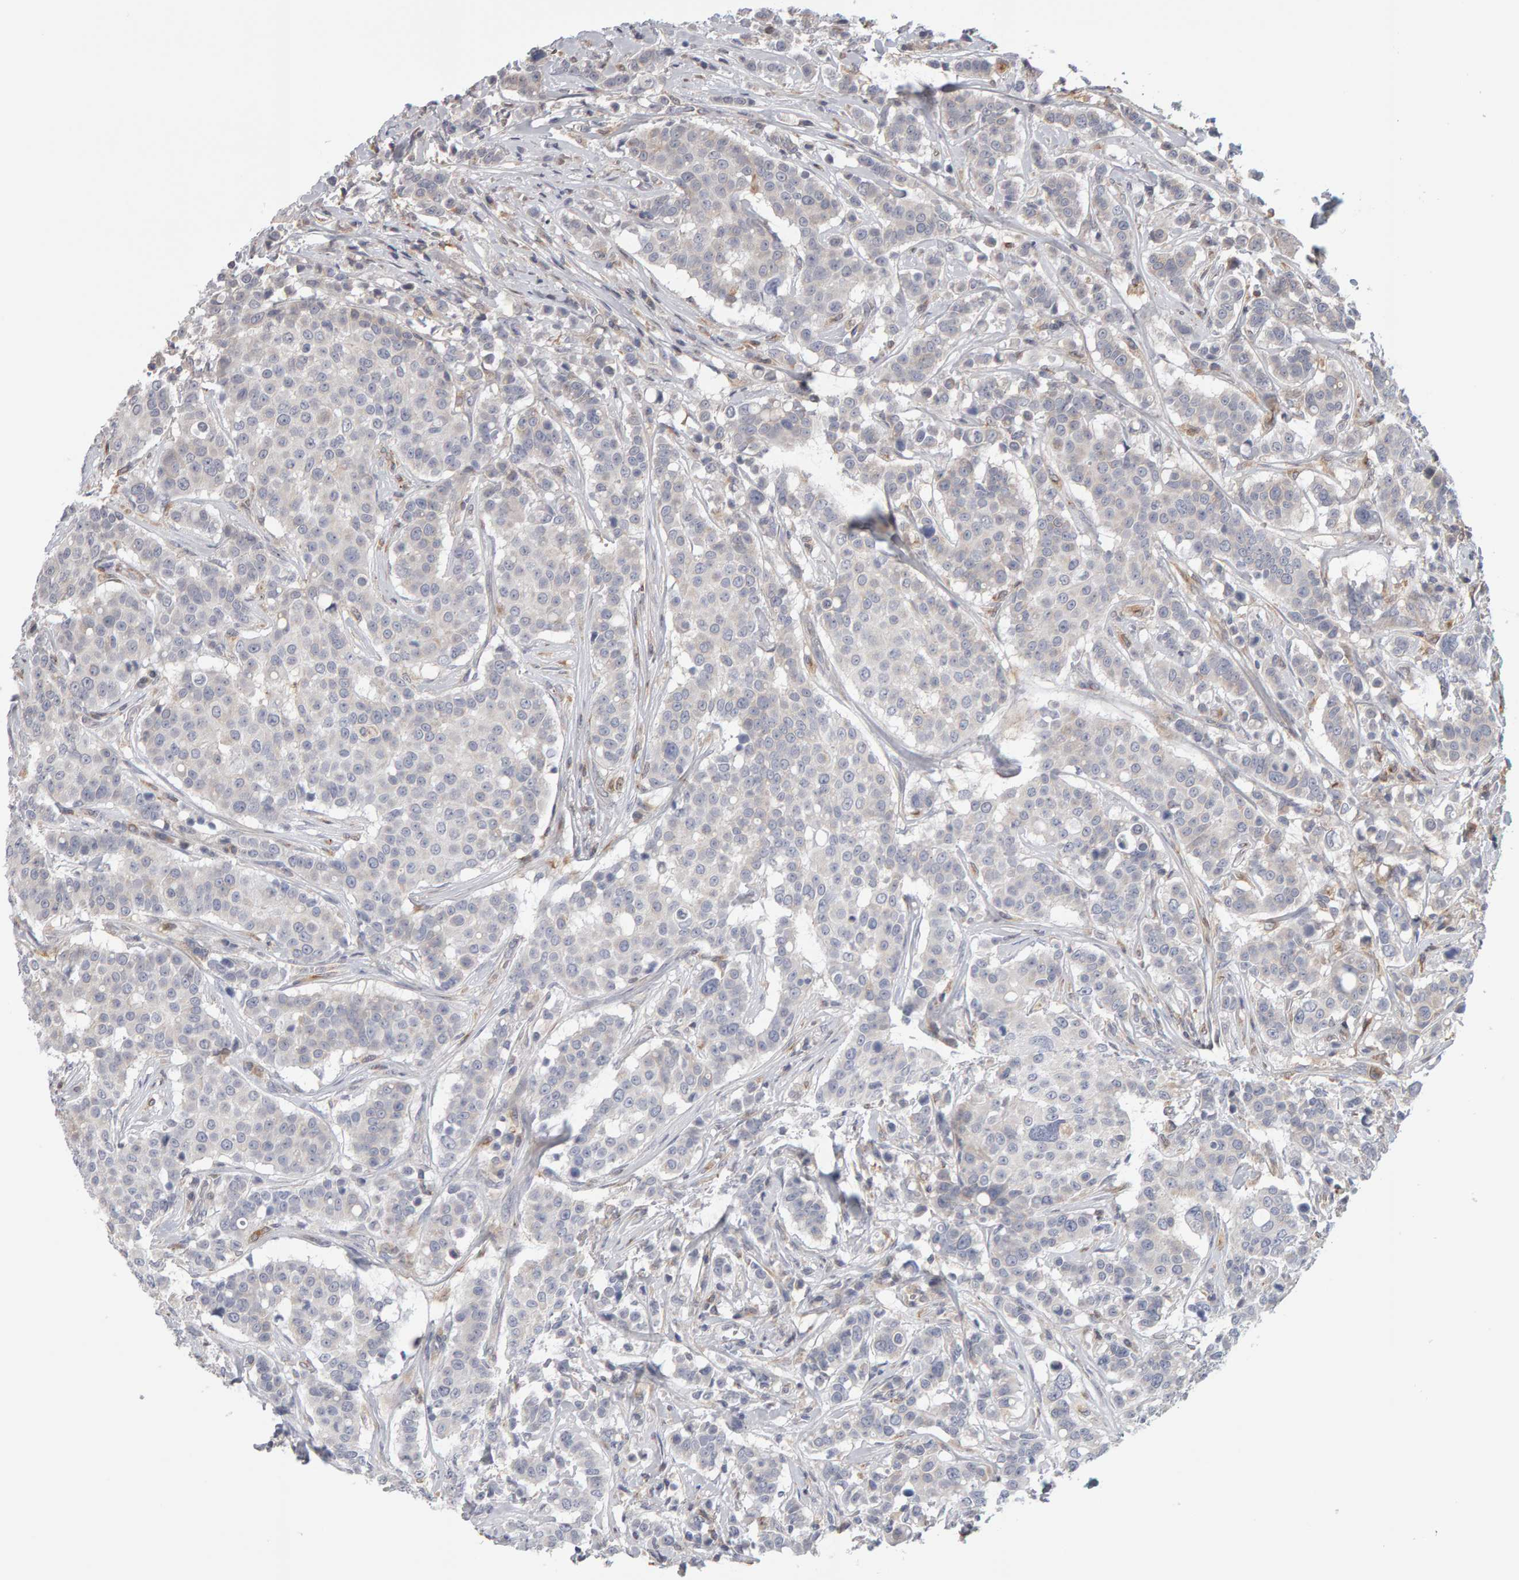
{"staining": {"intensity": "negative", "quantity": "none", "location": "none"}, "tissue": "breast cancer", "cell_type": "Tumor cells", "image_type": "cancer", "snomed": [{"axis": "morphology", "description": "Duct carcinoma"}, {"axis": "topography", "description": "Breast"}], "caption": "An immunohistochemistry (IHC) micrograph of breast cancer is shown. There is no staining in tumor cells of breast cancer. (DAB (3,3'-diaminobenzidine) IHC, high magnification).", "gene": "MSRA", "patient": {"sex": "female", "age": 27}}